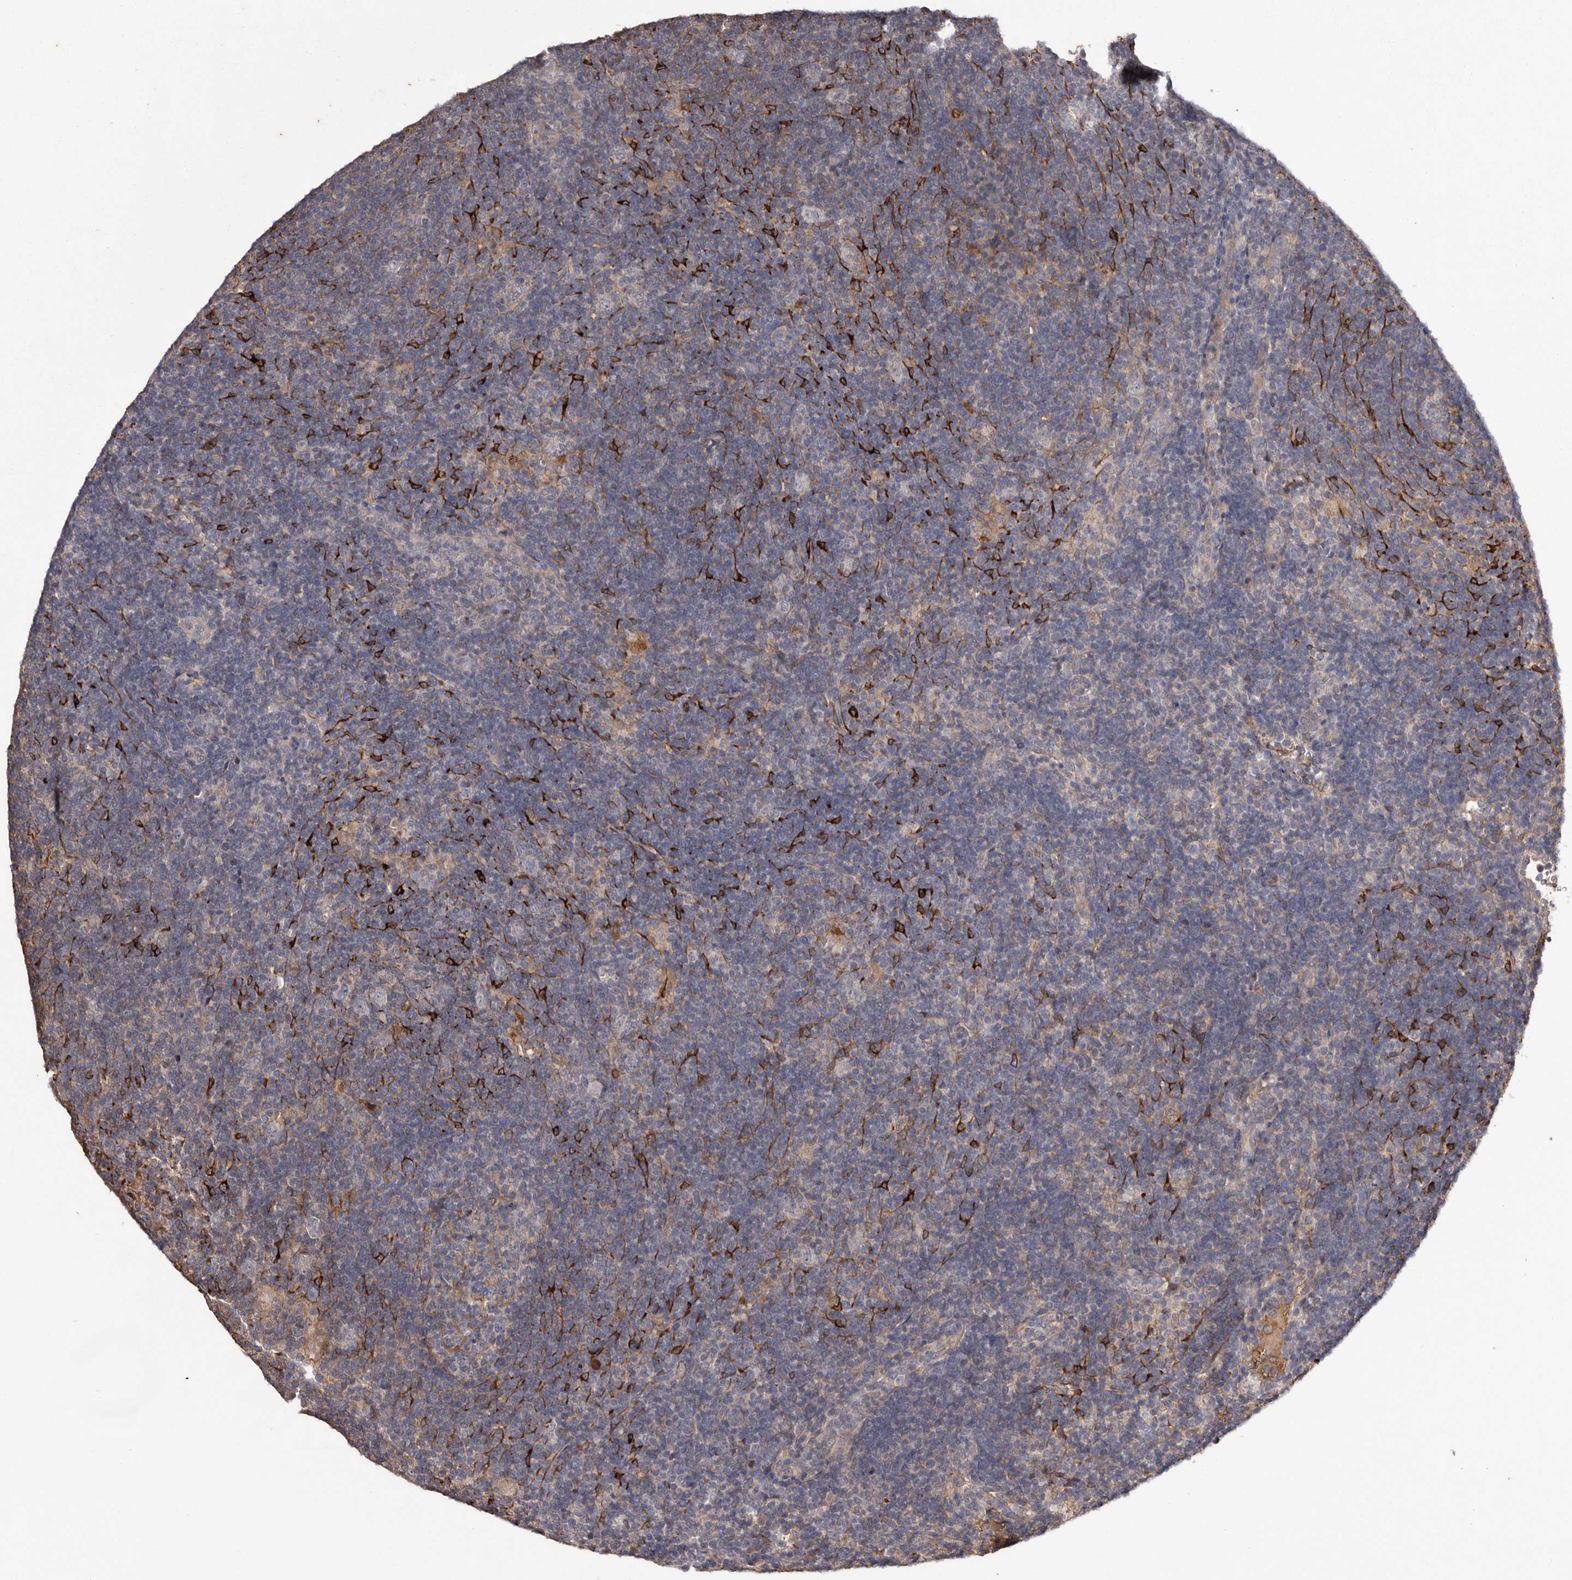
{"staining": {"intensity": "negative", "quantity": "none", "location": "none"}, "tissue": "lymphoma", "cell_type": "Tumor cells", "image_type": "cancer", "snomed": [{"axis": "morphology", "description": "Hodgkin's disease, NOS"}, {"axis": "topography", "description": "Lymph node"}], "caption": "IHC of human lymphoma reveals no staining in tumor cells.", "gene": "CYP1B1", "patient": {"sex": "female", "age": 57}}